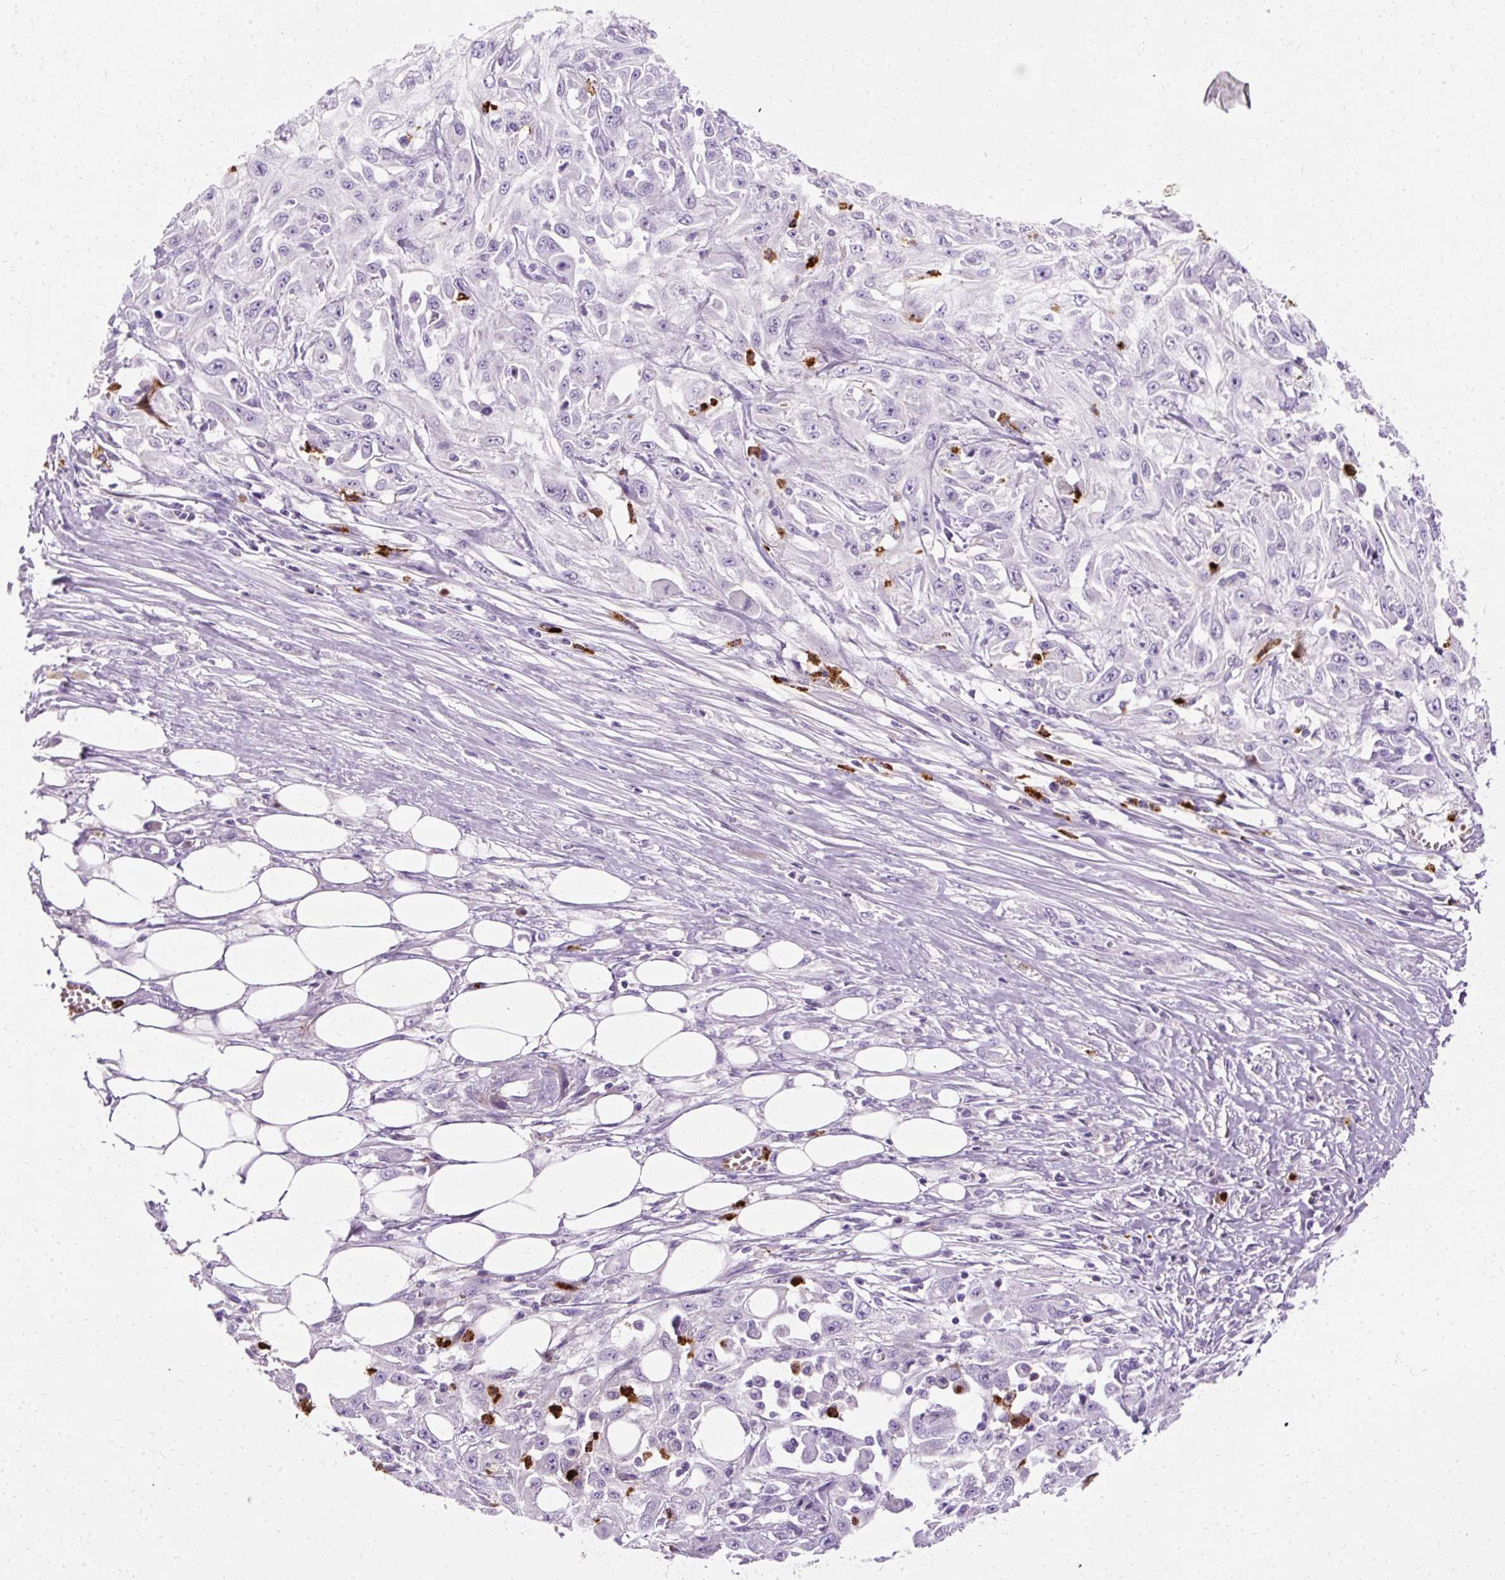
{"staining": {"intensity": "negative", "quantity": "none", "location": "none"}, "tissue": "skin cancer", "cell_type": "Tumor cells", "image_type": "cancer", "snomed": [{"axis": "morphology", "description": "Squamous cell carcinoma, NOS"}, {"axis": "morphology", "description": "Squamous cell carcinoma, metastatic, NOS"}, {"axis": "topography", "description": "Skin"}, {"axis": "topography", "description": "Lymph node"}], "caption": "This is an immunohistochemistry micrograph of human skin cancer. There is no expression in tumor cells.", "gene": "DEFA1", "patient": {"sex": "male", "age": 75}}